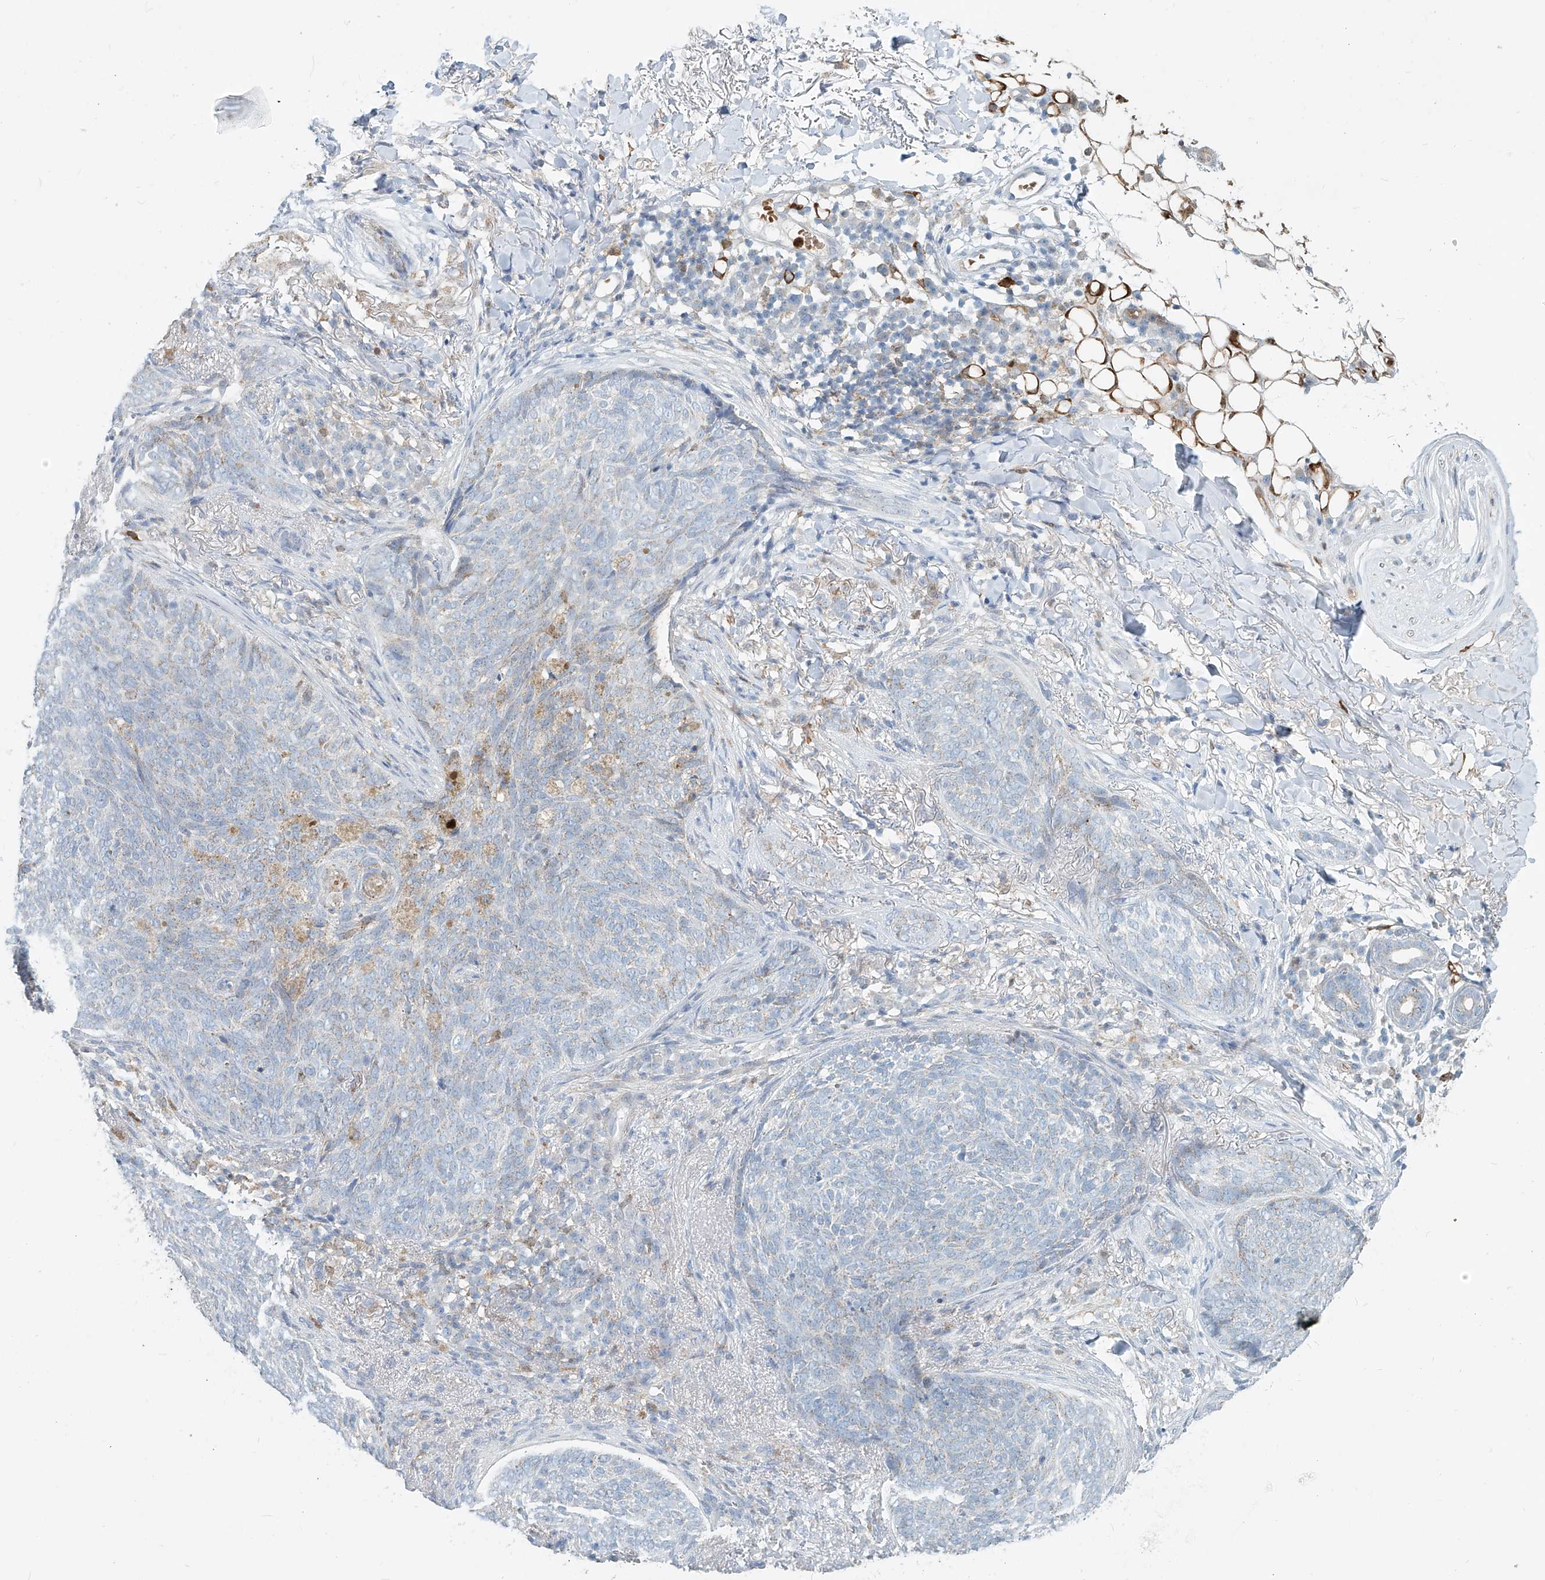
{"staining": {"intensity": "negative", "quantity": "none", "location": "none"}, "tissue": "skin cancer", "cell_type": "Tumor cells", "image_type": "cancer", "snomed": [{"axis": "morphology", "description": "Basal cell carcinoma"}, {"axis": "topography", "description": "Skin"}], "caption": "DAB immunohistochemical staining of human skin cancer shows no significant positivity in tumor cells.", "gene": "PTPRA", "patient": {"sex": "male", "age": 85}}